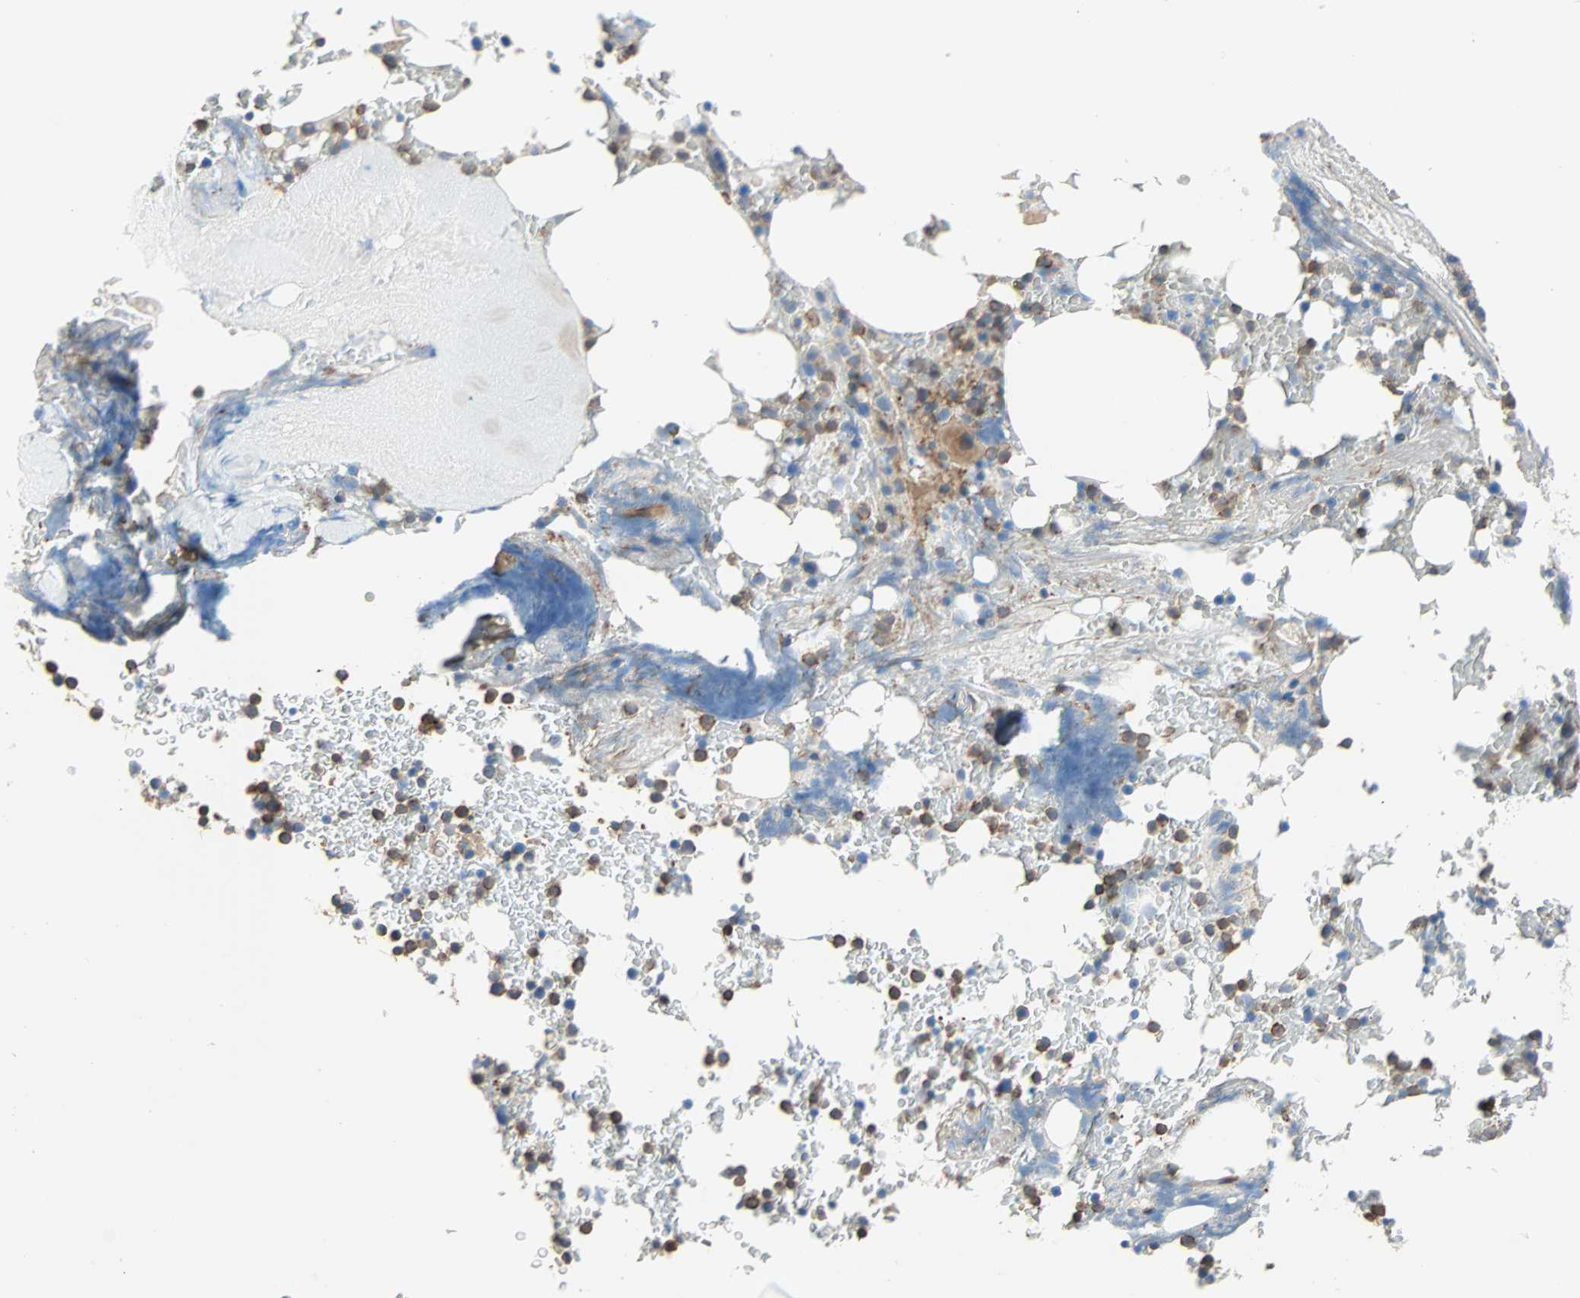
{"staining": {"intensity": "moderate", "quantity": "25%-75%", "location": "cytoplasmic/membranous"}, "tissue": "bone marrow", "cell_type": "Hematopoietic cells", "image_type": "normal", "snomed": [{"axis": "morphology", "description": "Normal tissue, NOS"}, {"axis": "topography", "description": "Bone marrow"}], "caption": "Immunohistochemistry (IHC) image of normal bone marrow stained for a protein (brown), which exhibits medium levels of moderate cytoplasmic/membranous positivity in about 25%-75% of hematopoietic cells.", "gene": "GALNT10", "patient": {"sex": "female", "age": 66}}